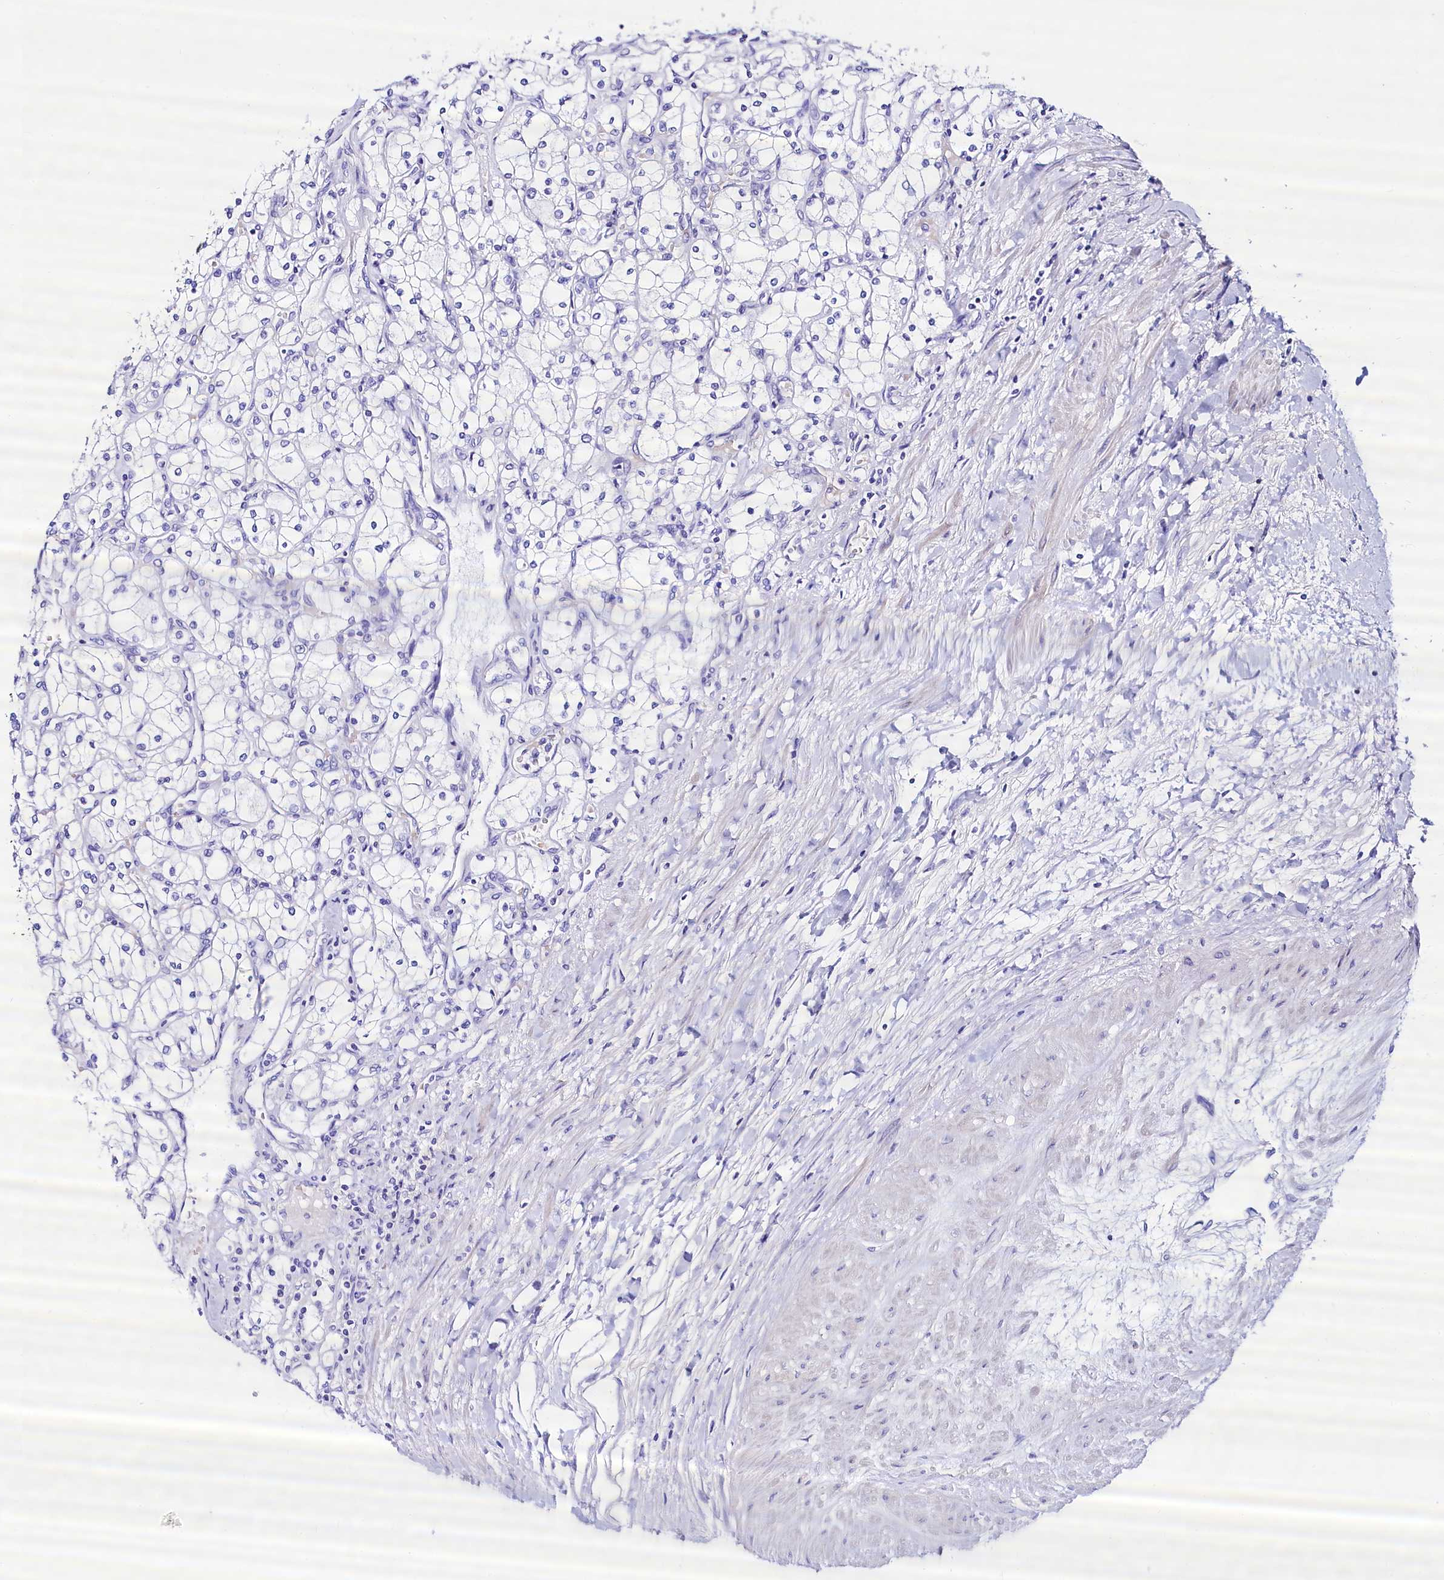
{"staining": {"intensity": "negative", "quantity": "none", "location": "none"}, "tissue": "renal cancer", "cell_type": "Tumor cells", "image_type": "cancer", "snomed": [{"axis": "morphology", "description": "Adenocarcinoma, NOS"}, {"axis": "topography", "description": "Kidney"}], "caption": "The immunohistochemistry micrograph has no significant positivity in tumor cells of adenocarcinoma (renal) tissue. (DAB immunohistochemistry (IHC), high magnification).", "gene": "RBP3", "patient": {"sex": "male", "age": 80}}